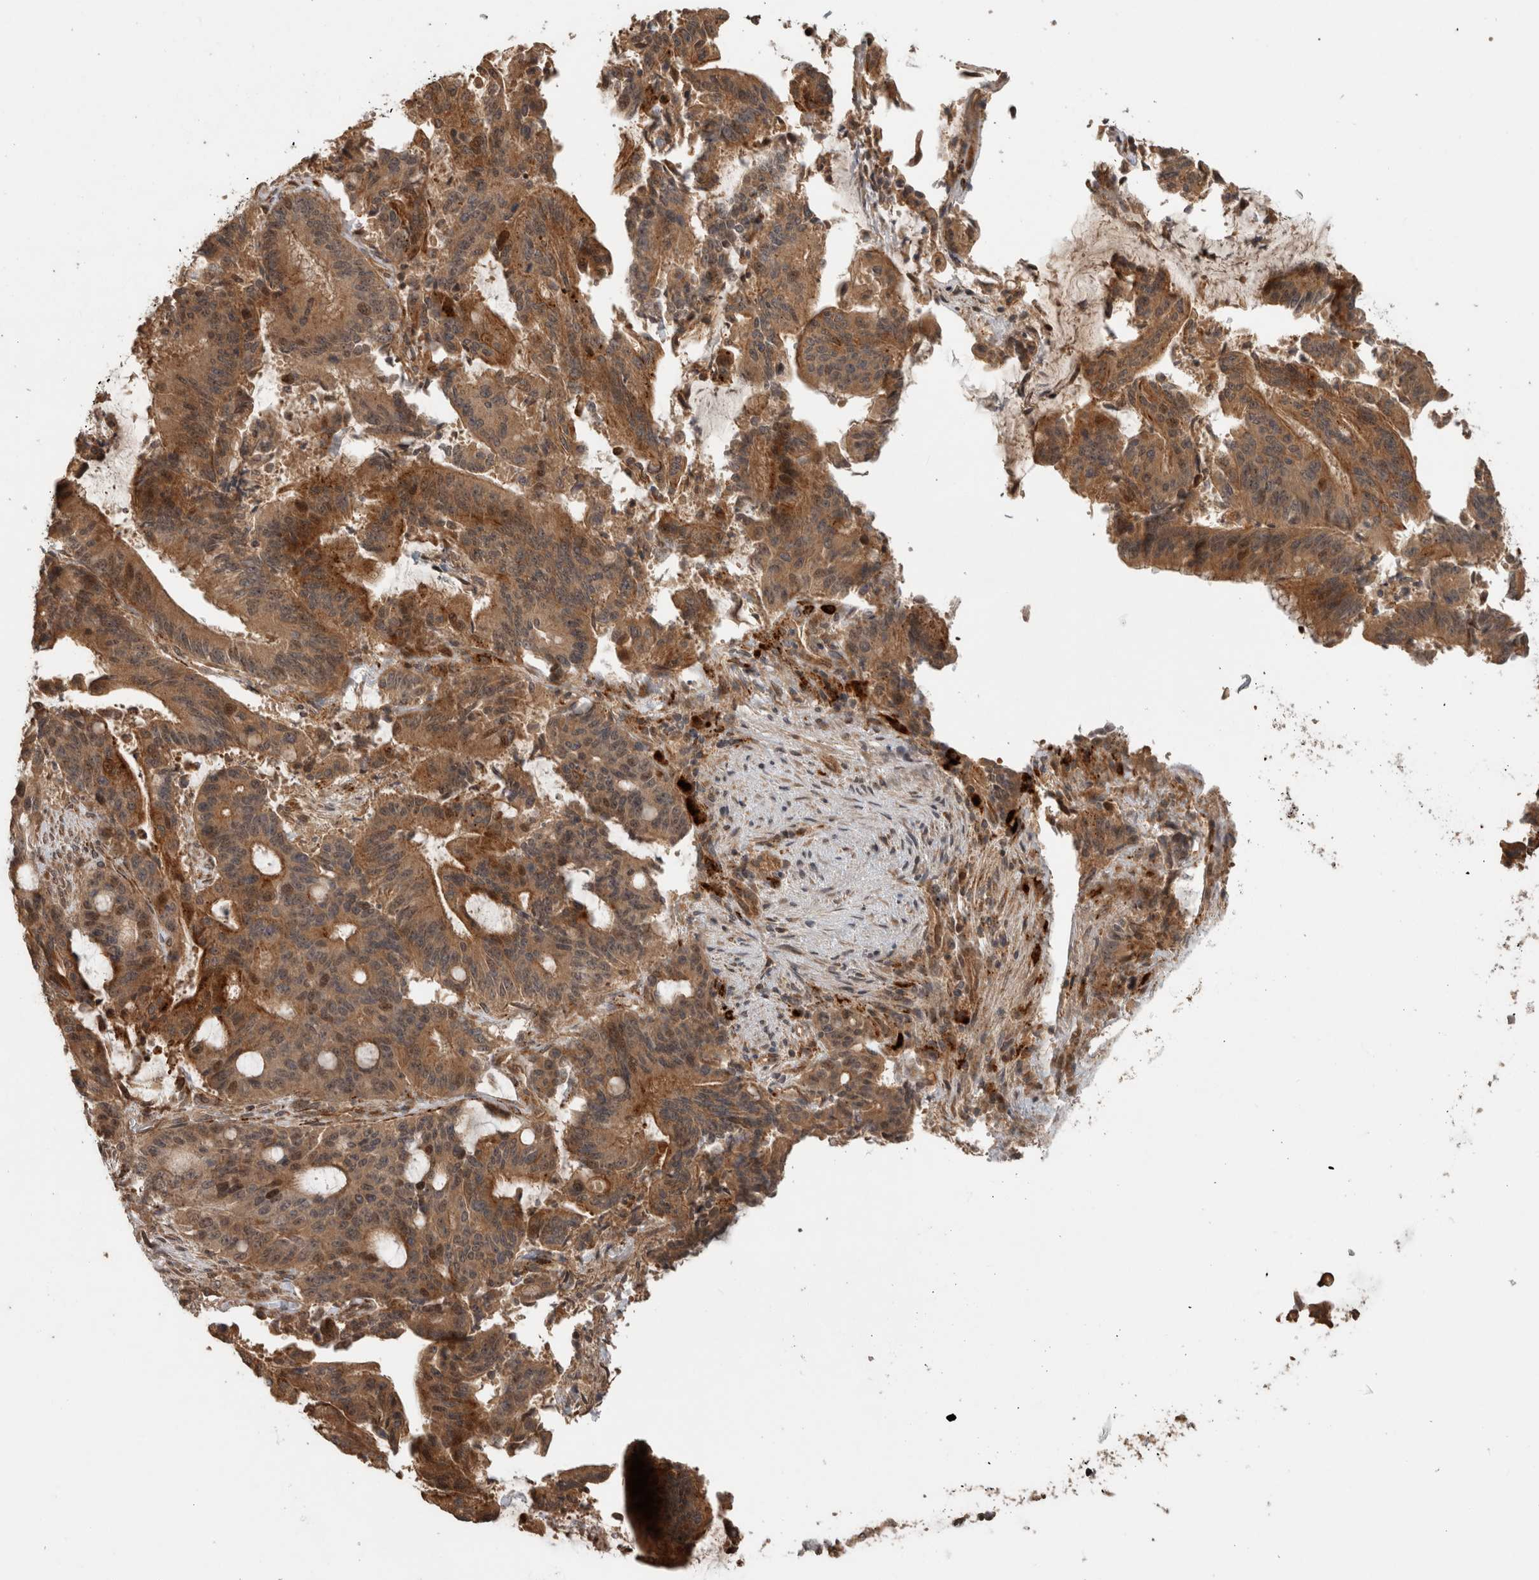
{"staining": {"intensity": "strong", "quantity": ">75%", "location": "cytoplasmic/membranous"}, "tissue": "liver cancer", "cell_type": "Tumor cells", "image_type": "cancer", "snomed": [{"axis": "morphology", "description": "Normal tissue, NOS"}, {"axis": "morphology", "description": "Cholangiocarcinoma"}, {"axis": "topography", "description": "Liver"}, {"axis": "topography", "description": "Peripheral nerve tissue"}], "caption": "Human liver cholangiocarcinoma stained with a brown dye shows strong cytoplasmic/membranous positive staining in approximately >75% of tumor cells.", "gene": "PITPNC1", "patient": {"sex": "female", "age": 73}}